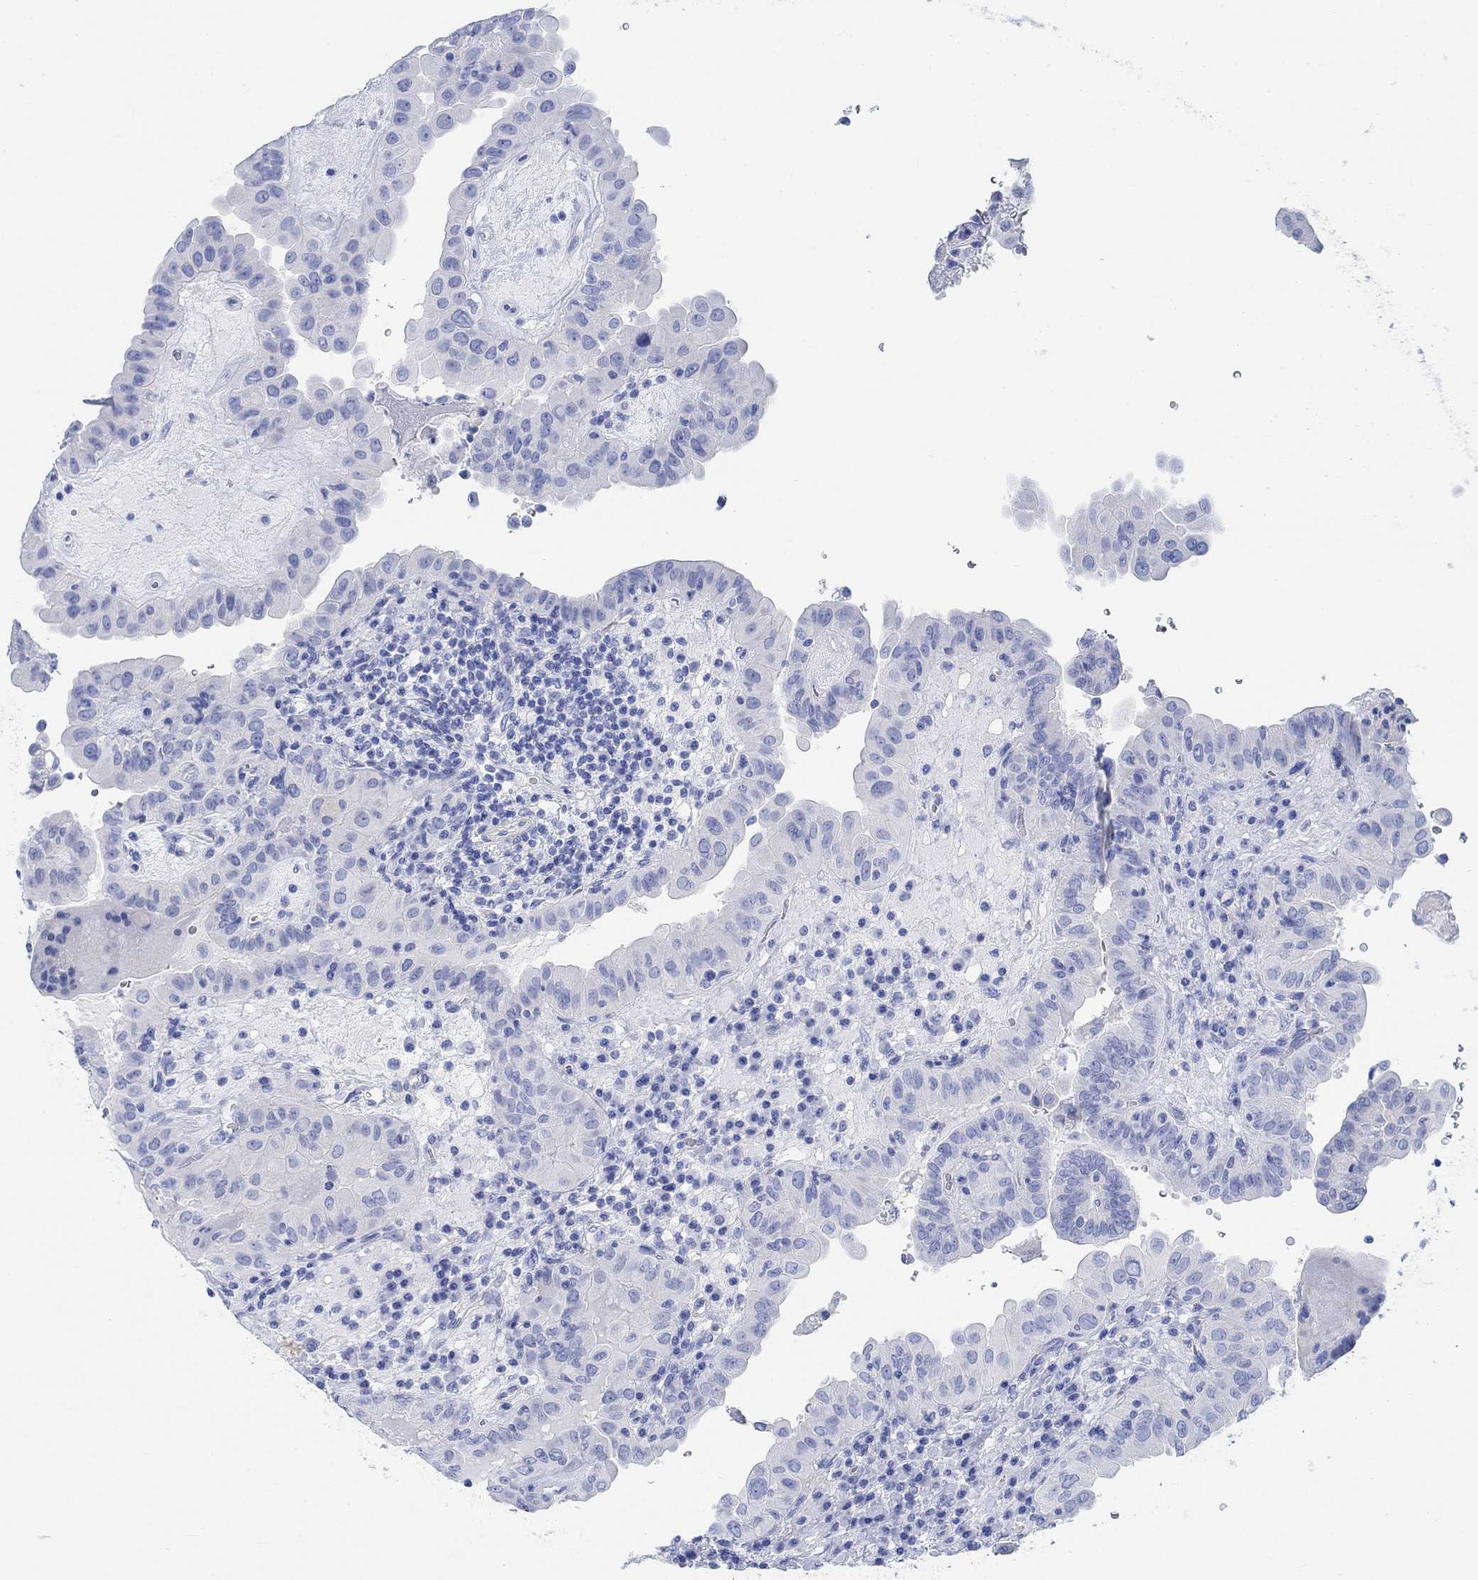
{"staining": {"intensity": "negative", "quantity": "none", "location": "none"}, "tissue": "thyroid cancer", "cell_type": "Tumor cells", "image_type": "cancer", "snomed": [{"axis": "morphology", "description": "Papillary adenocarcinoma, NOS"}, {"axis": "topography", "description": "Thyroid gland"}], "caption": "Immunohistochemical staining of human papillary adenocarcinoma (thyroid) shows no significant positivity in tumor cells. The staining is performed using DAB (3,3'-diaminobenzidine) brown chromogen with nuclei counter-stained in using hematoxylin.", "gene": "ANKRD33", "patient": {"sex": "female", "age": 37}}